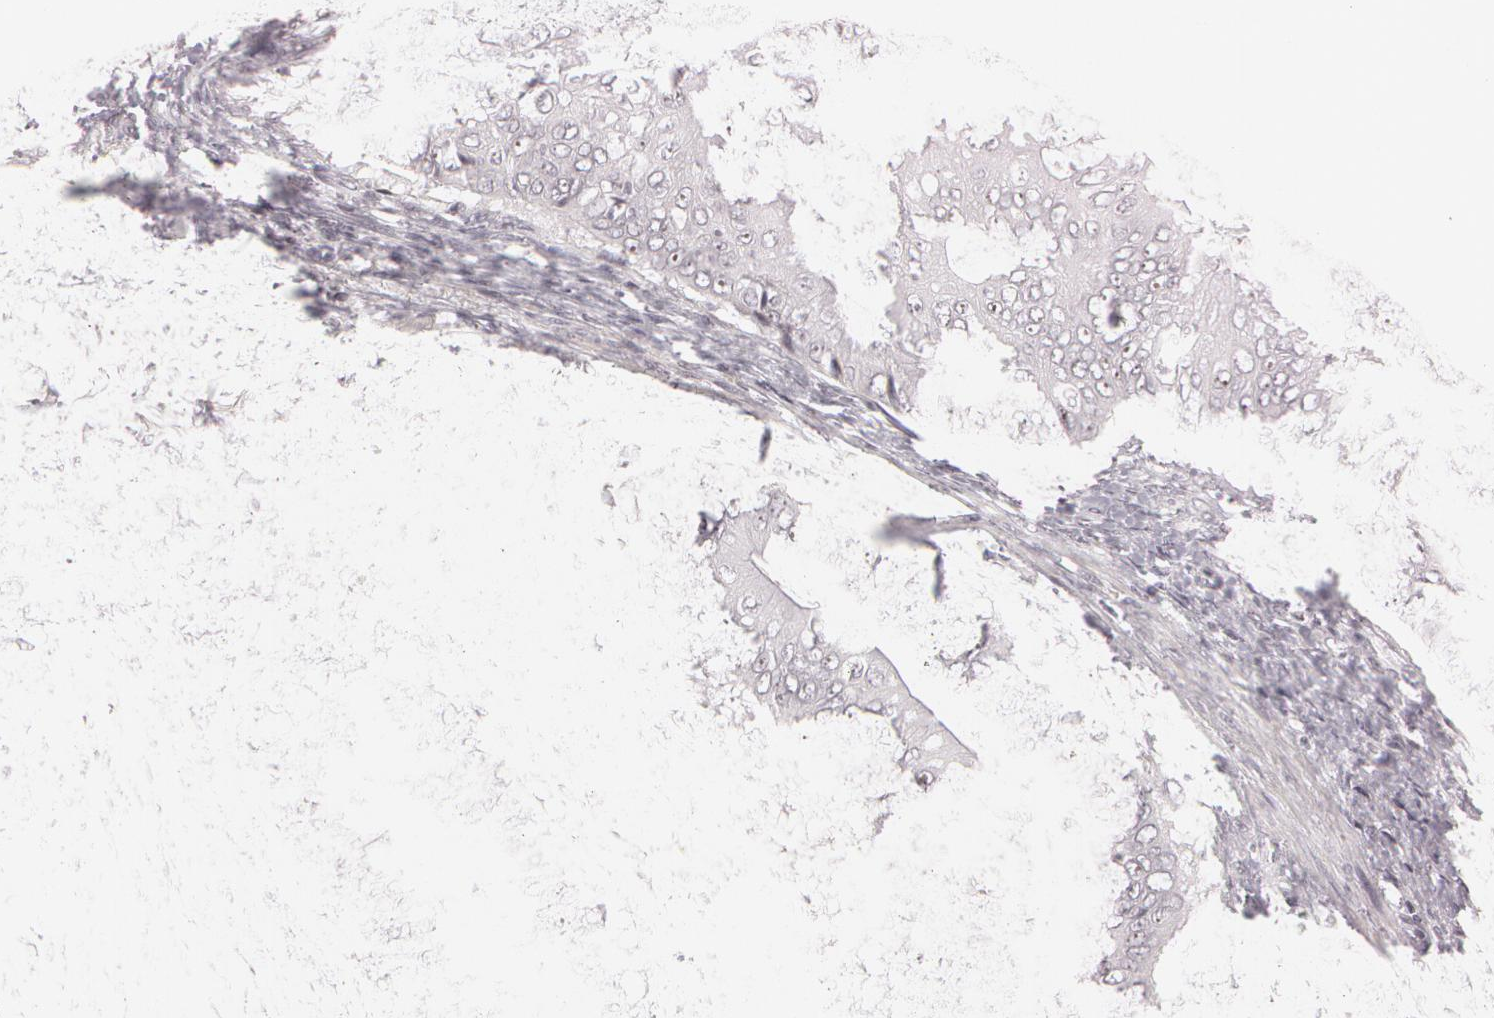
{"staining": {"intensity": "negative", "quantity": "none", "location": "none"}, "tissue": "pancreatic cancer", "cell_type": "Tumor cells", "image_type": "cancer", "snomed": [{"axis": "morphology", "description": "Adenocarcinoma, NOS"}, {"axis": "topography", "description": "Pancreas"}], "caption": "High power microscopy micrograph of an immunohistochemistry (IHC) micrograph of pancreatic adenocarcinoma, revealing no significant expression in tumor cells.", "gene": "FBL", "patient": {"sex": "male", "age": 62}}